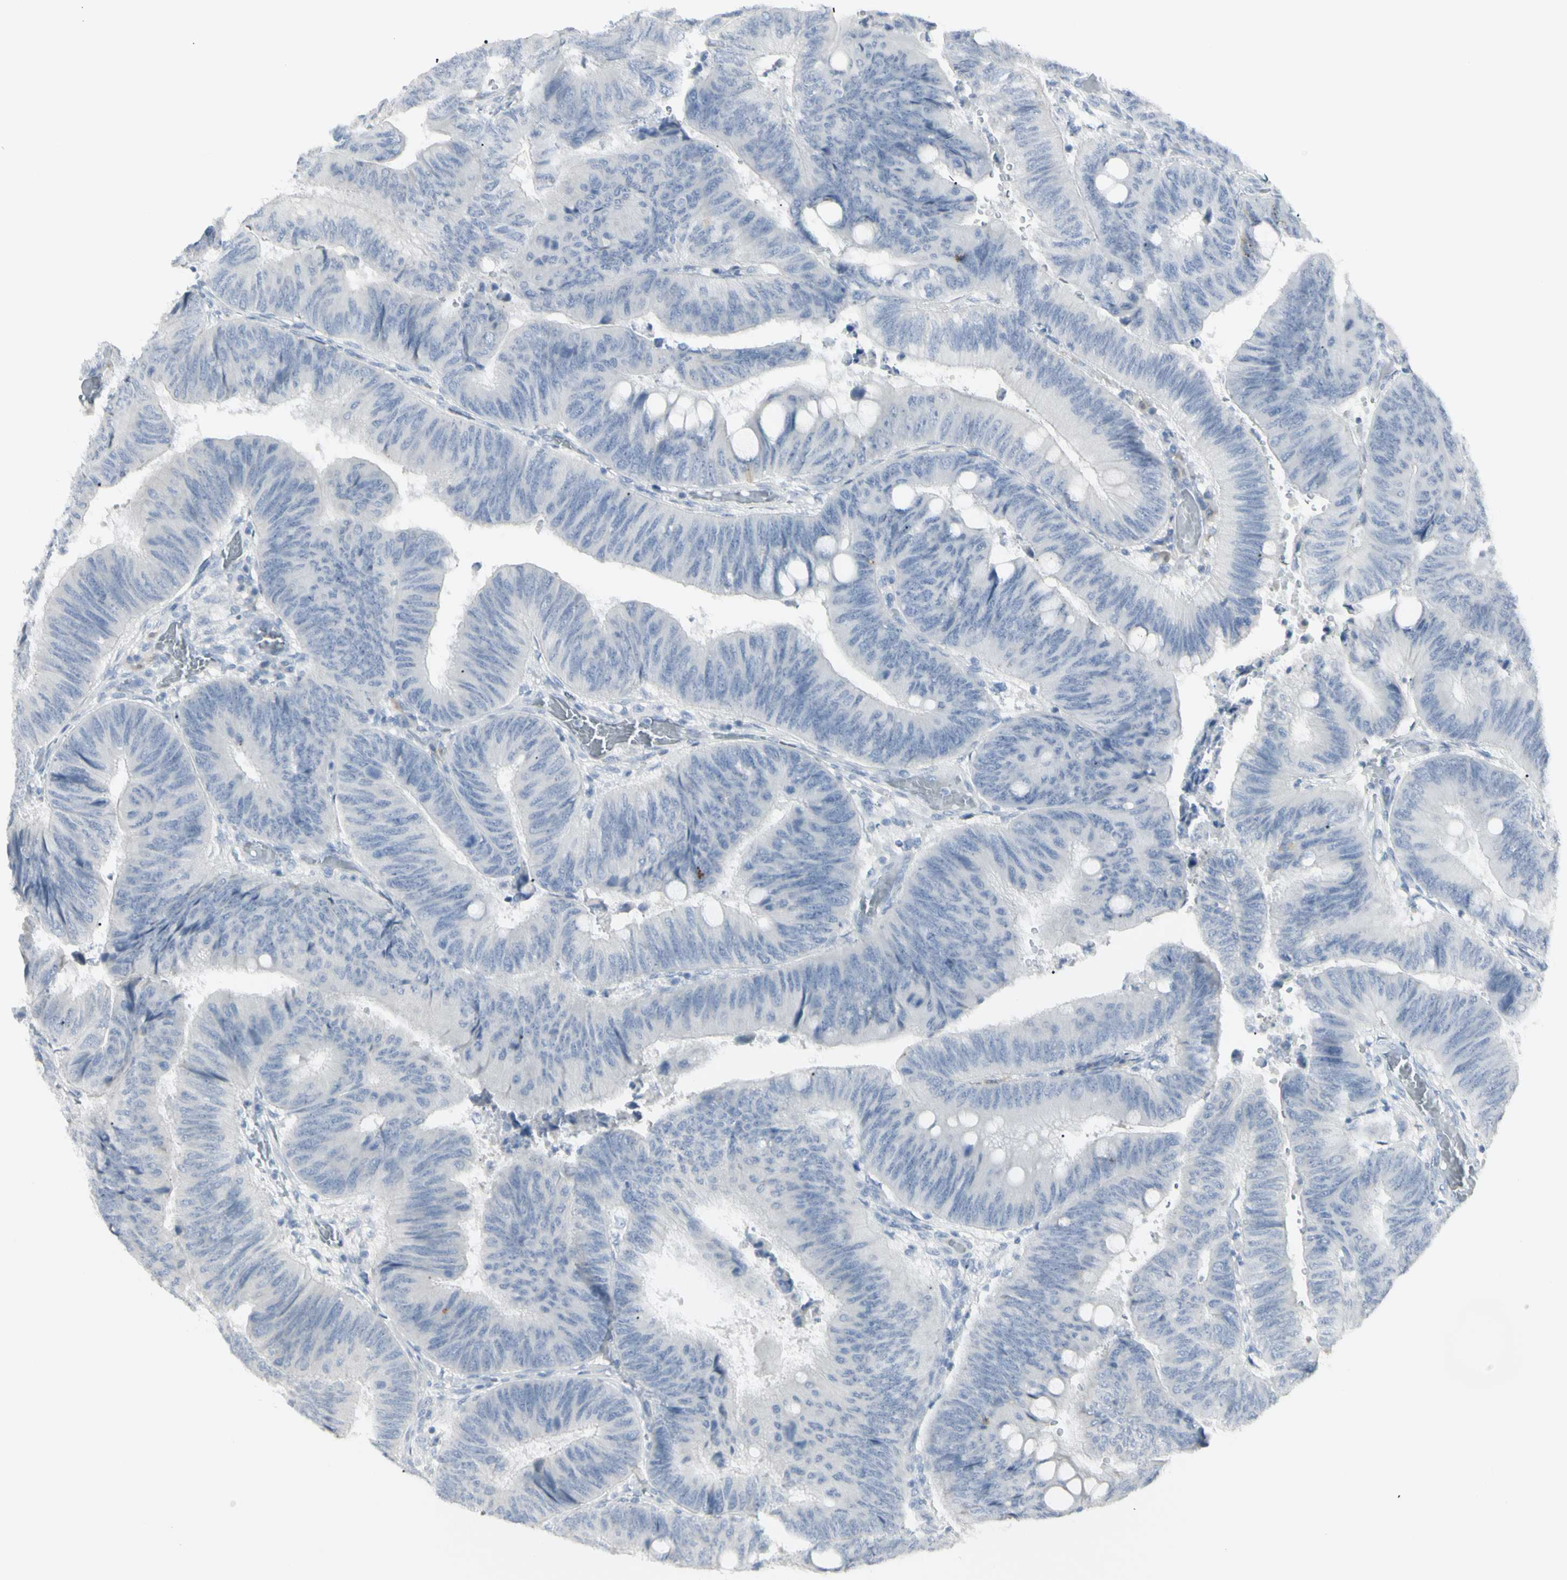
{"staining": {"intensity": "negative", "quantity": "none", "location": "none"}, "tissue": "colorectal cancer", "cell_type": "Tumor cells", "image_type": "cancer", "snomed": [{"axis": "morphology", "description": "Normal tissue, NOS"}, {"axis": "morphology", "description": "Adenocarcinoma, NOS"}, {"axis": "topography", "description": "Rectum"}, {"axis": "topography", "description": "Peripheral nerve tissue"}], "caption": "Tumor cells show no significant expression in colorectal cancer.", "gene": "PIP", "patient": {"sex": "male", "age": 92}}